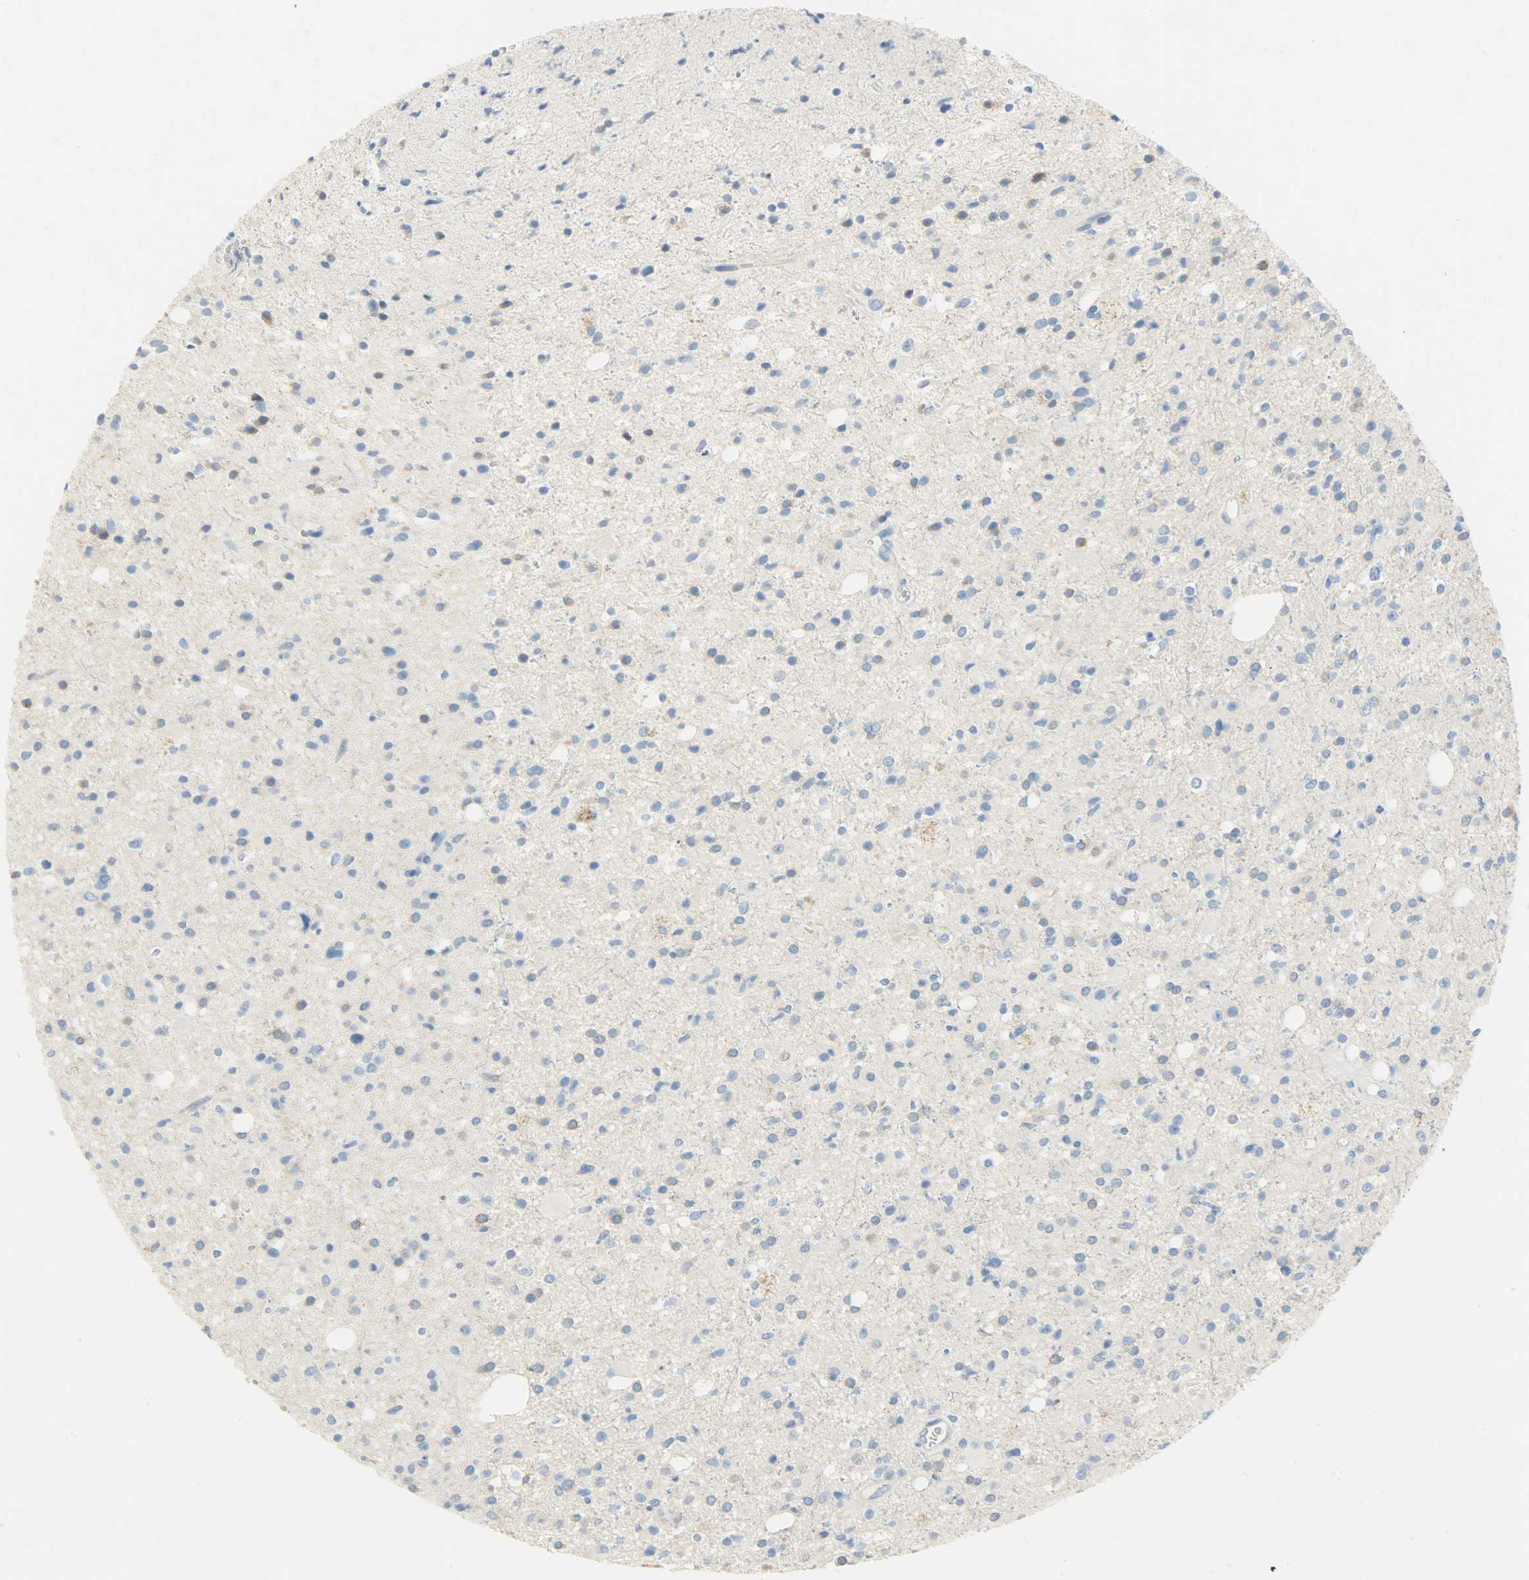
{"staining": {"intensity": "weak", "quantity": "<25%", "location": "cytoplasmic/membranous"}, "tissue": "glioma", "cell_type": "Tumor cells", "image_type": "cancer", "snomed": [{"axis": "morphology", "description": "Glioma, malignant, High grade"}, {"axis": "topography", "description": "Brain"}], "caption": "An immunohistochemistry (IHC) image of glioma is shown. There is no staining in tumor cells of glioma.", "gene": "PROM1", "patient": {"sex": "male", "age": 33}}